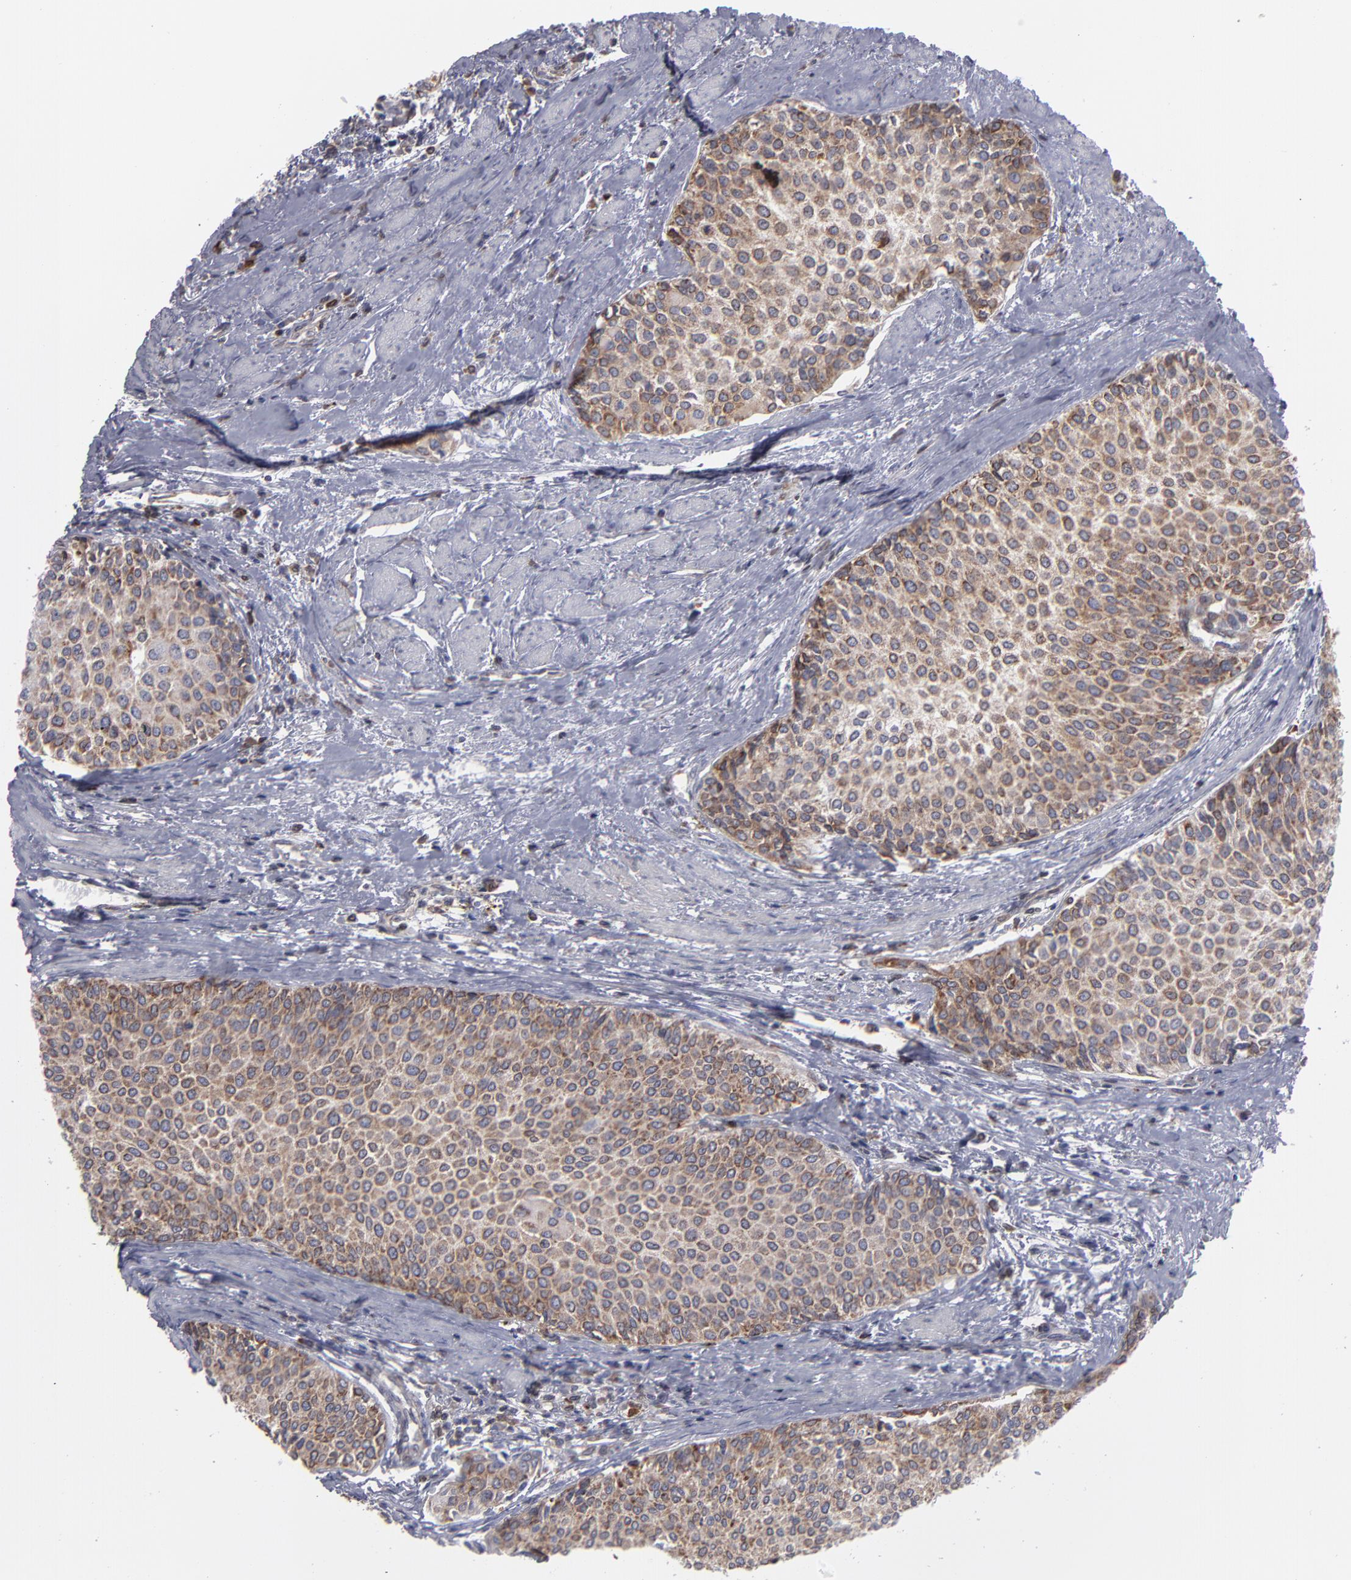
{"staining": {"intensity": "moderate", "quantity": ">75%", "location": "cytoplasmic/membranous"}, "tissue": "urothelial cancer", "cell_type": "Tumor cells", "image_type": "cancer", "snomed": [{"axis": "morphology", "description": "Urothelial carcinoma, Low grade"}, {"axis": "topography", "description": "Urinary bladder"}], "caption": "This image exhibits immunohistochemistry staining of urothelial cancer, with medium moderate cytoplasmic/membranous staining in about >75% of tumor cells.", "gene": "TMX1", "patient": {"sex": "female", "age": 73}}